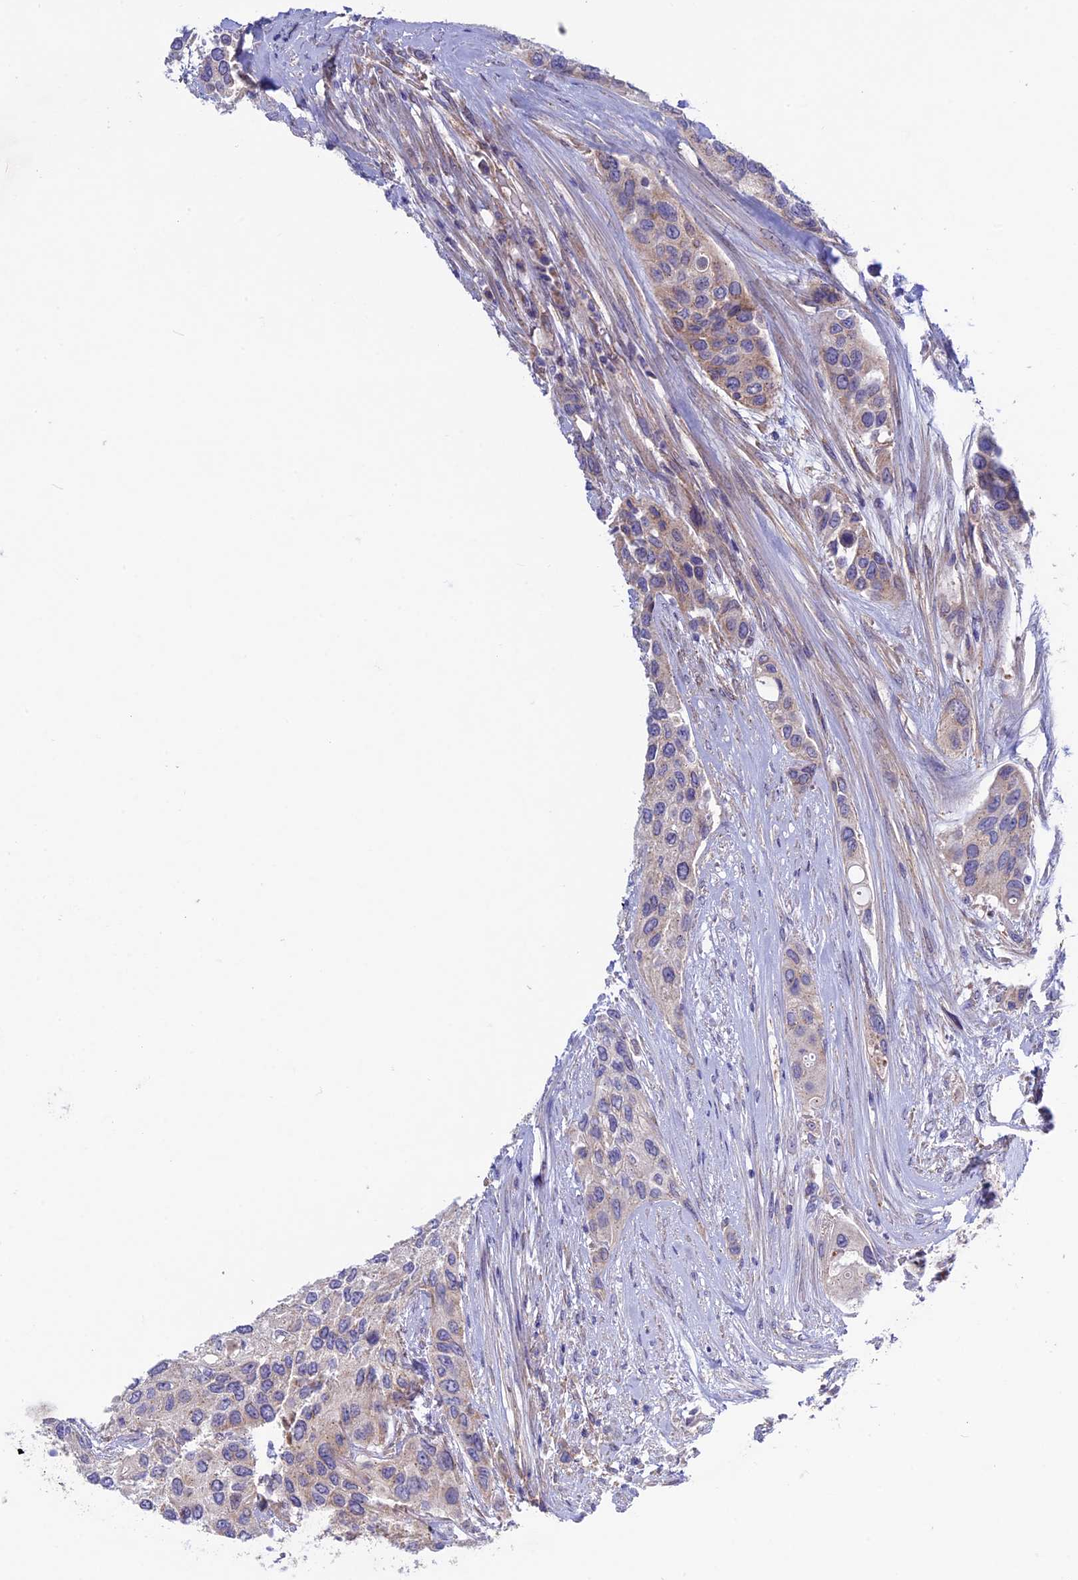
{"staining": {"intensity": "weak", "quantity": "<25%", "location": "cytoplasmic/membranous"}, "tissue": "urothelial cancer", "cell_type": "Tumor cells", "image_type": "cancer", "snomed": [{"axis": "morphology", "description": "Normal tissue, NOS"}, {"axis": "morphology", "description": "Urothelial carcinoma, High grade"}, {"axis": "topography", "description": "Vascular tissue"}, {"axis": "topography", "description": "Urinary bladder"}], "caption": "Urothelial cancer was stained to show a protein in brown. There is no significant positivity in tumor cells. (DAB immunohistochemistry with hematoxylin counter stain).", "gene": "ETFDH", "patient": {"sex": "female", "age": 56}}